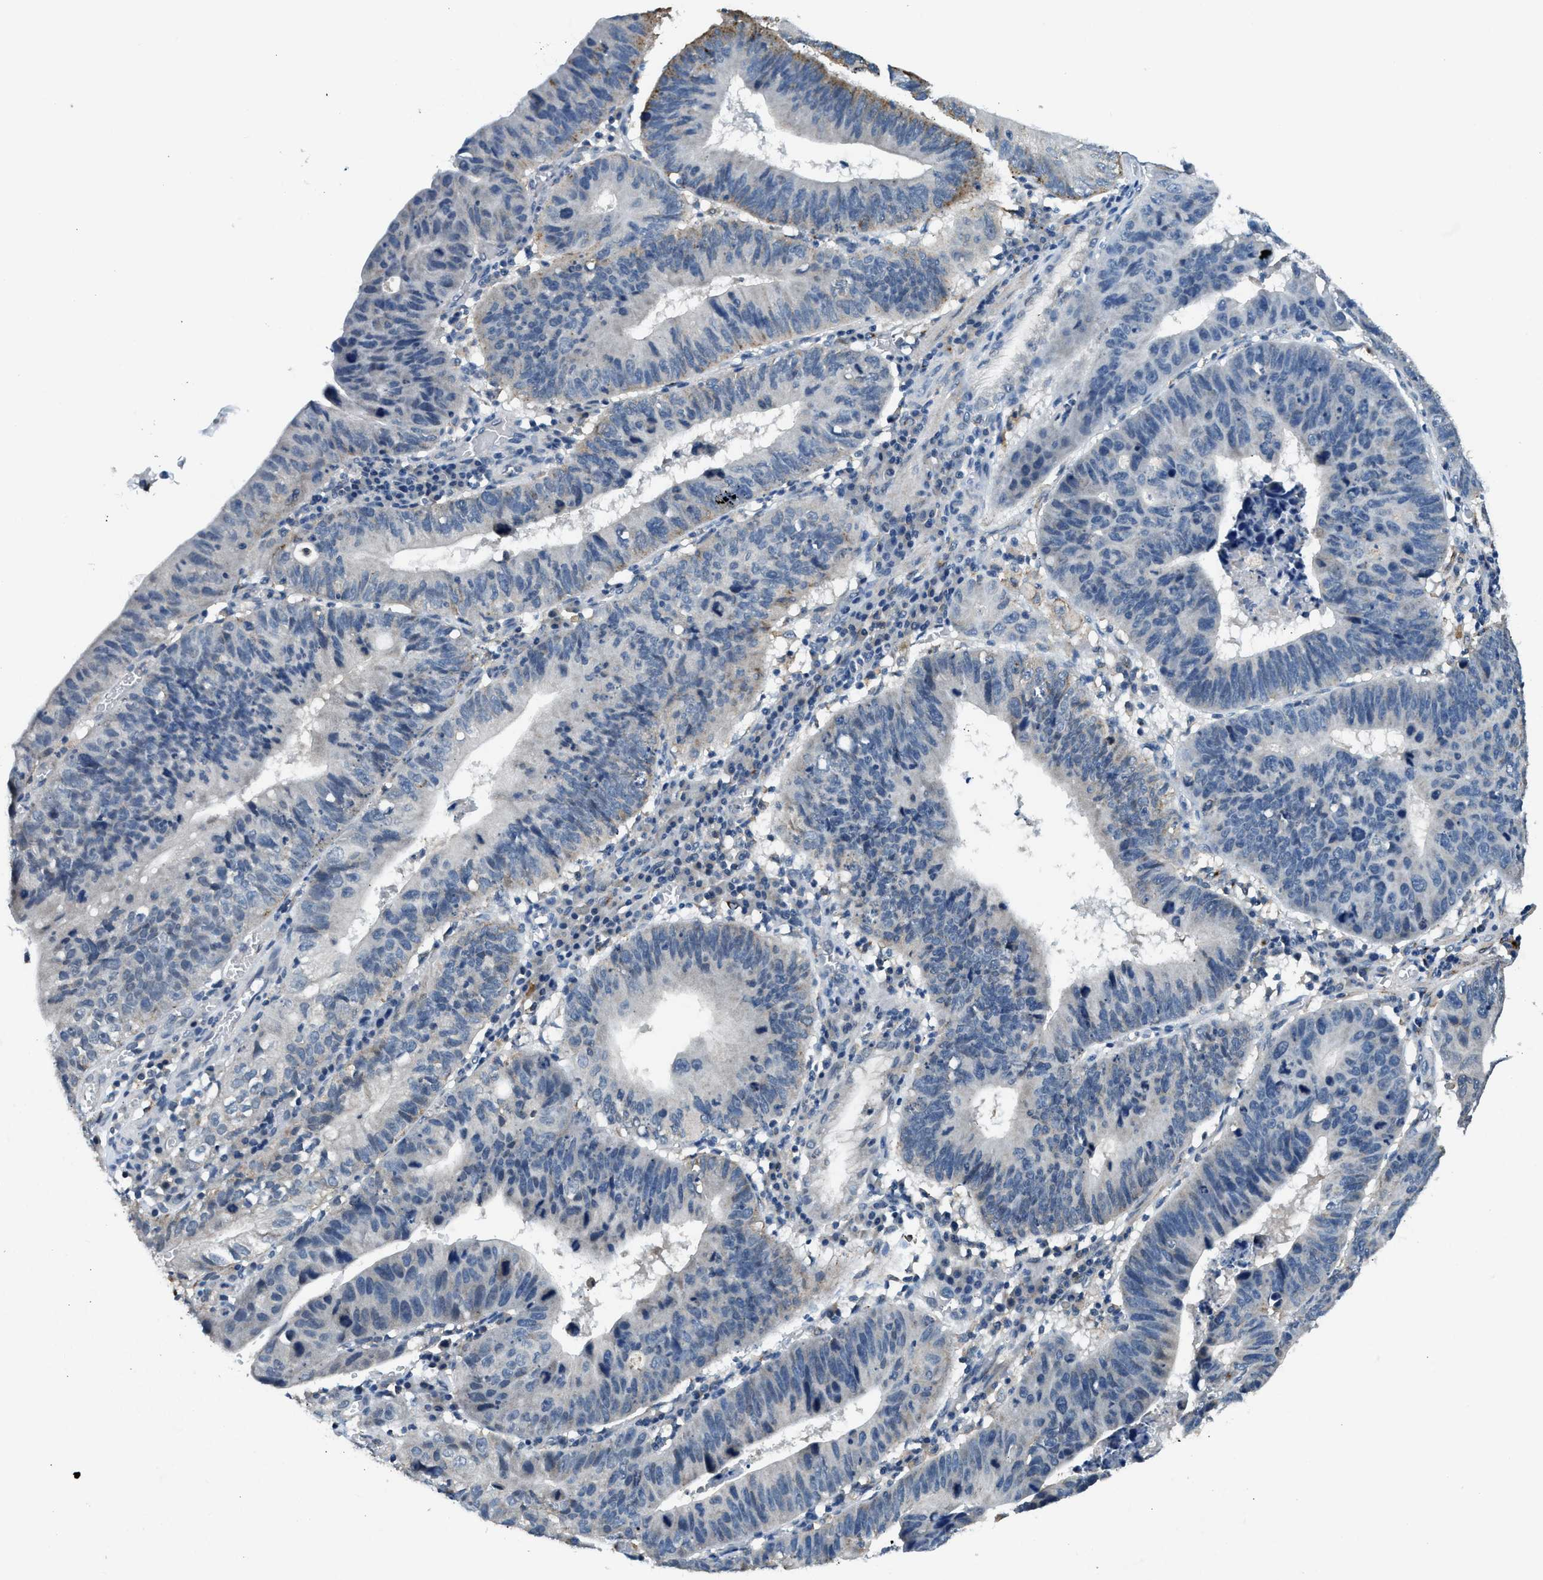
{"staining": {"intensity": "negative", "quantity": "none", "location": "none"}, "tissue": "stomach cancer", "cell_type": "Tumor cells", "image_type": "cancer", "snomed": [{"axis": "morphology", "description": "Adenocarcinoma, NOS"}, {"axis": "topography", "description": "Stomach"}], "caption": "Immunohistochemistry (IHC) histopathology image of neoplastic tissue: stomach cancer stained with DAB (3,3'-diaminobenzidine) demonstrates no significant protein positivity in tumor cells.", "gene": "LRP1", "patient": {"sex": "male", "age": 59}}